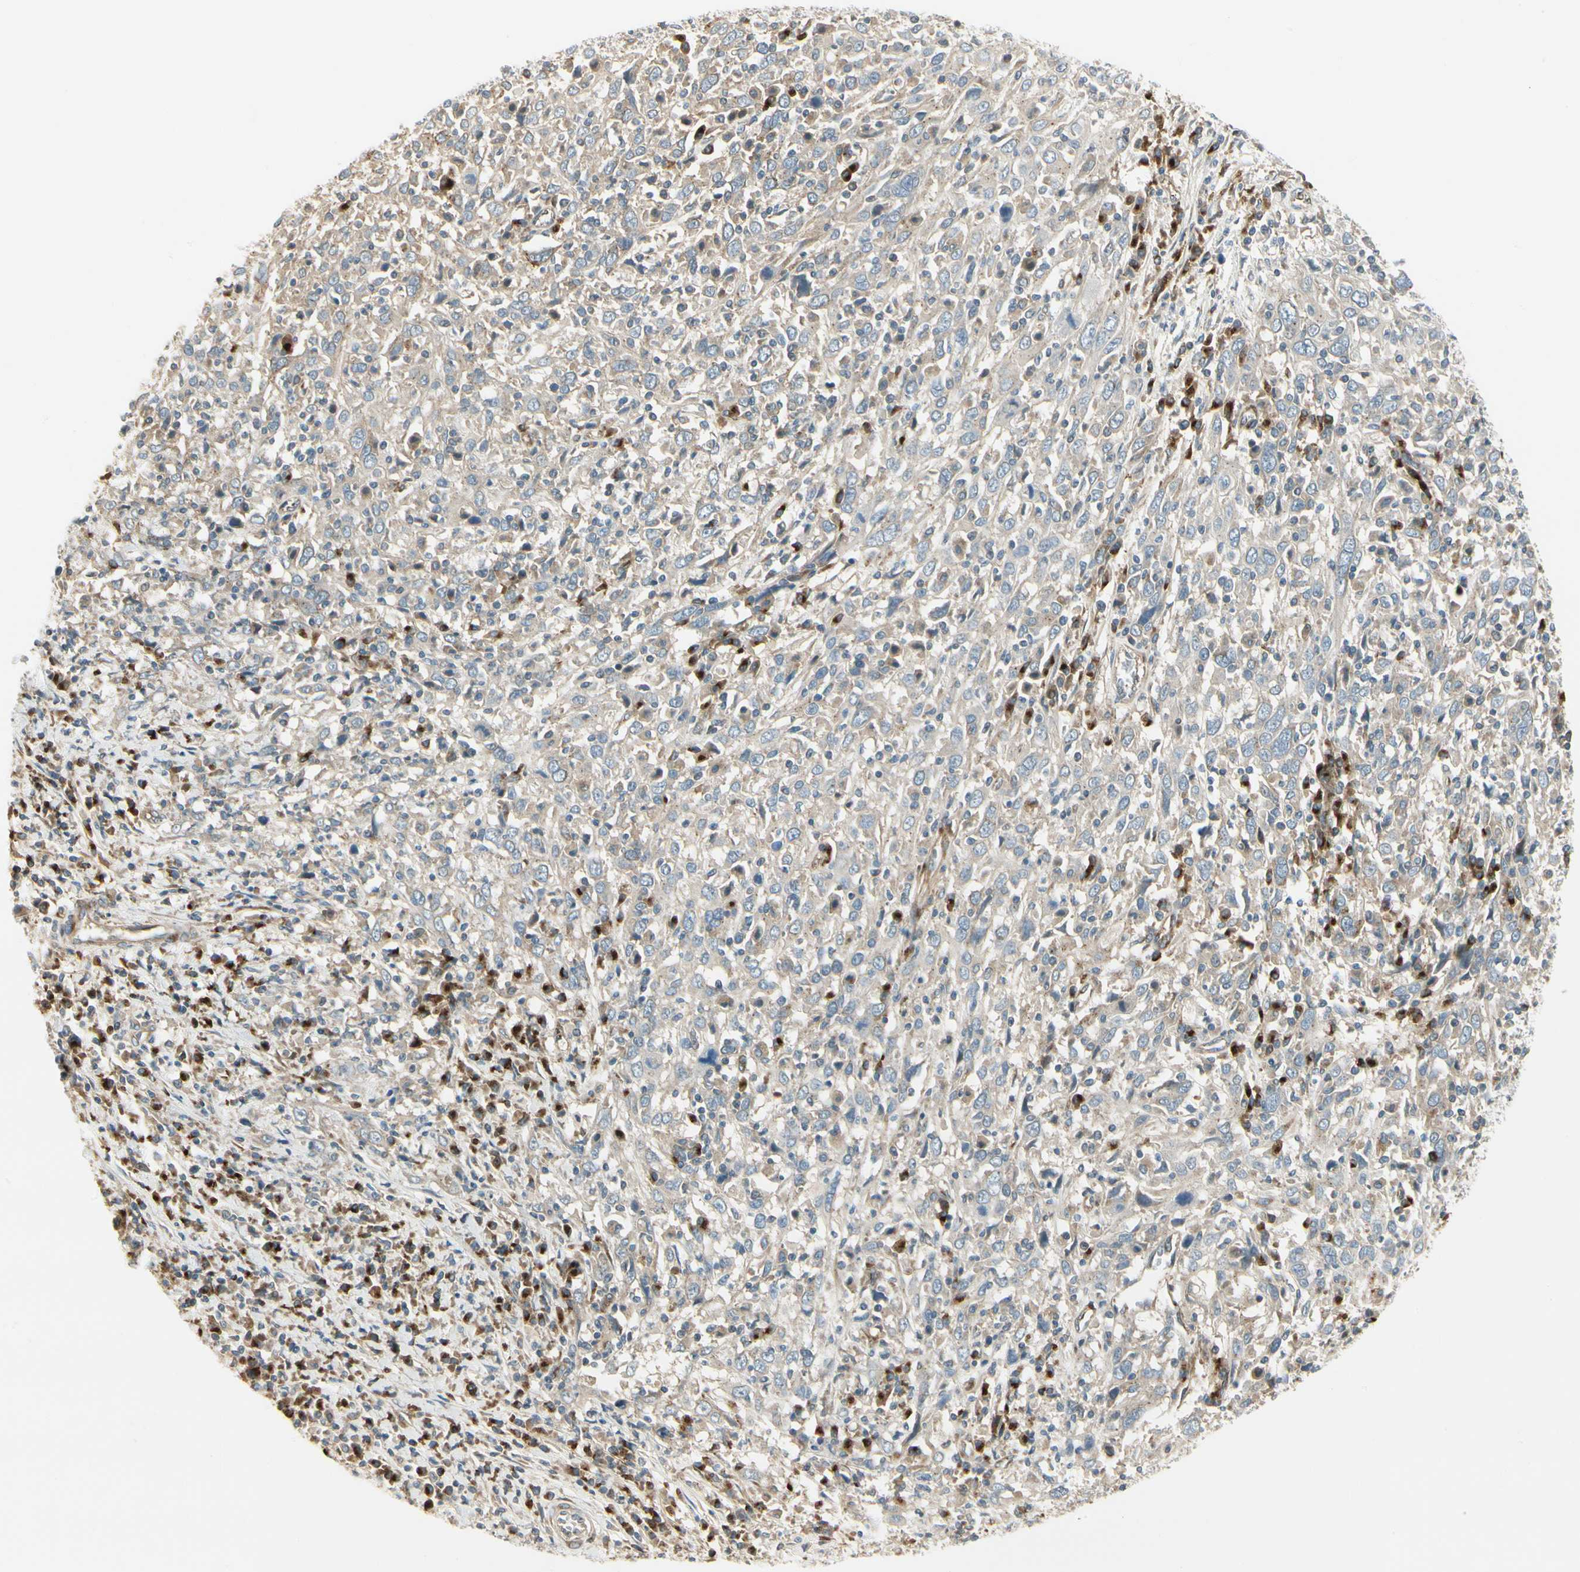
{"staining": {"intensity": "weak", "quantity": ">75%", "location": "cytoplasmic/membranous"}, "tissue": "cervical cancer", "cell_type": "Tumor cells", "image_type": "cancer", "snomed": [{"axis": "morphology", "description": "Squamous cell carcinoma, NOS"}, {"axis": "topography", "description": "Cervix"}], "caption": "There is low levels of weak cytoplasmic/membranous staining in tumor cells of cervical squamous cell carcinoma, as demonstrated by immunohistochemical staining (brown color).", "gene": "MANSC1", "patient": {"sex": "female", "age": 46}}